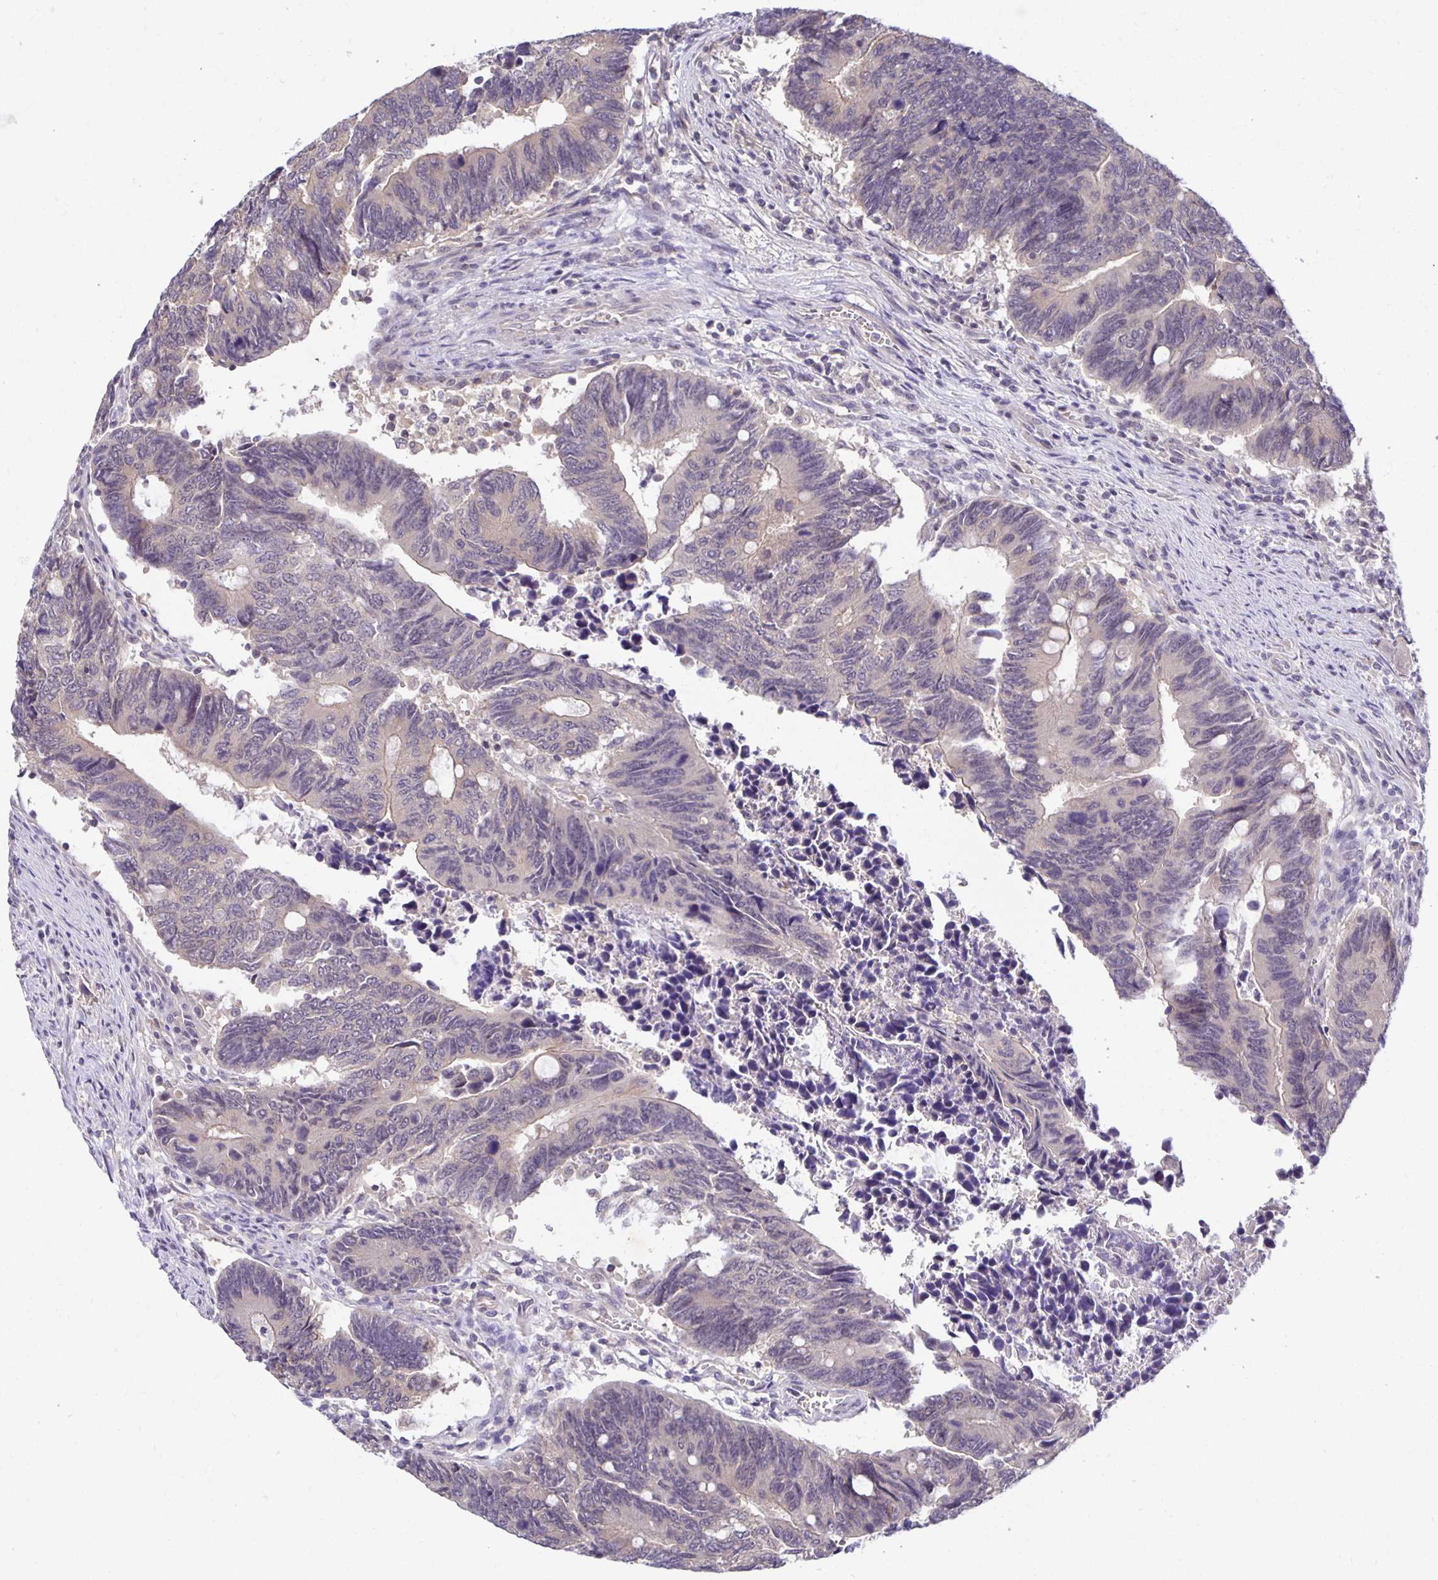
{"staining": {"intensity": "negative", "quantity": "none", "location": "none"}, "tissue": "colorectal cancer", "cell_type": "Tumor cells", "image_type": "cancer", "snomed": [{"axis": "morphology", "description": "Adenocarcinoma, NOS"}, {"axis": "topography", "description": "Colon"}], "caption": "Immunohistochemistry photomicrograph of human colorectal adenocarcinoma stained for a protein (brown), which demonstrates no staining in tumor cells.", "gene": "MIEN1", "patient": {"sex": "male", "age": 87}}